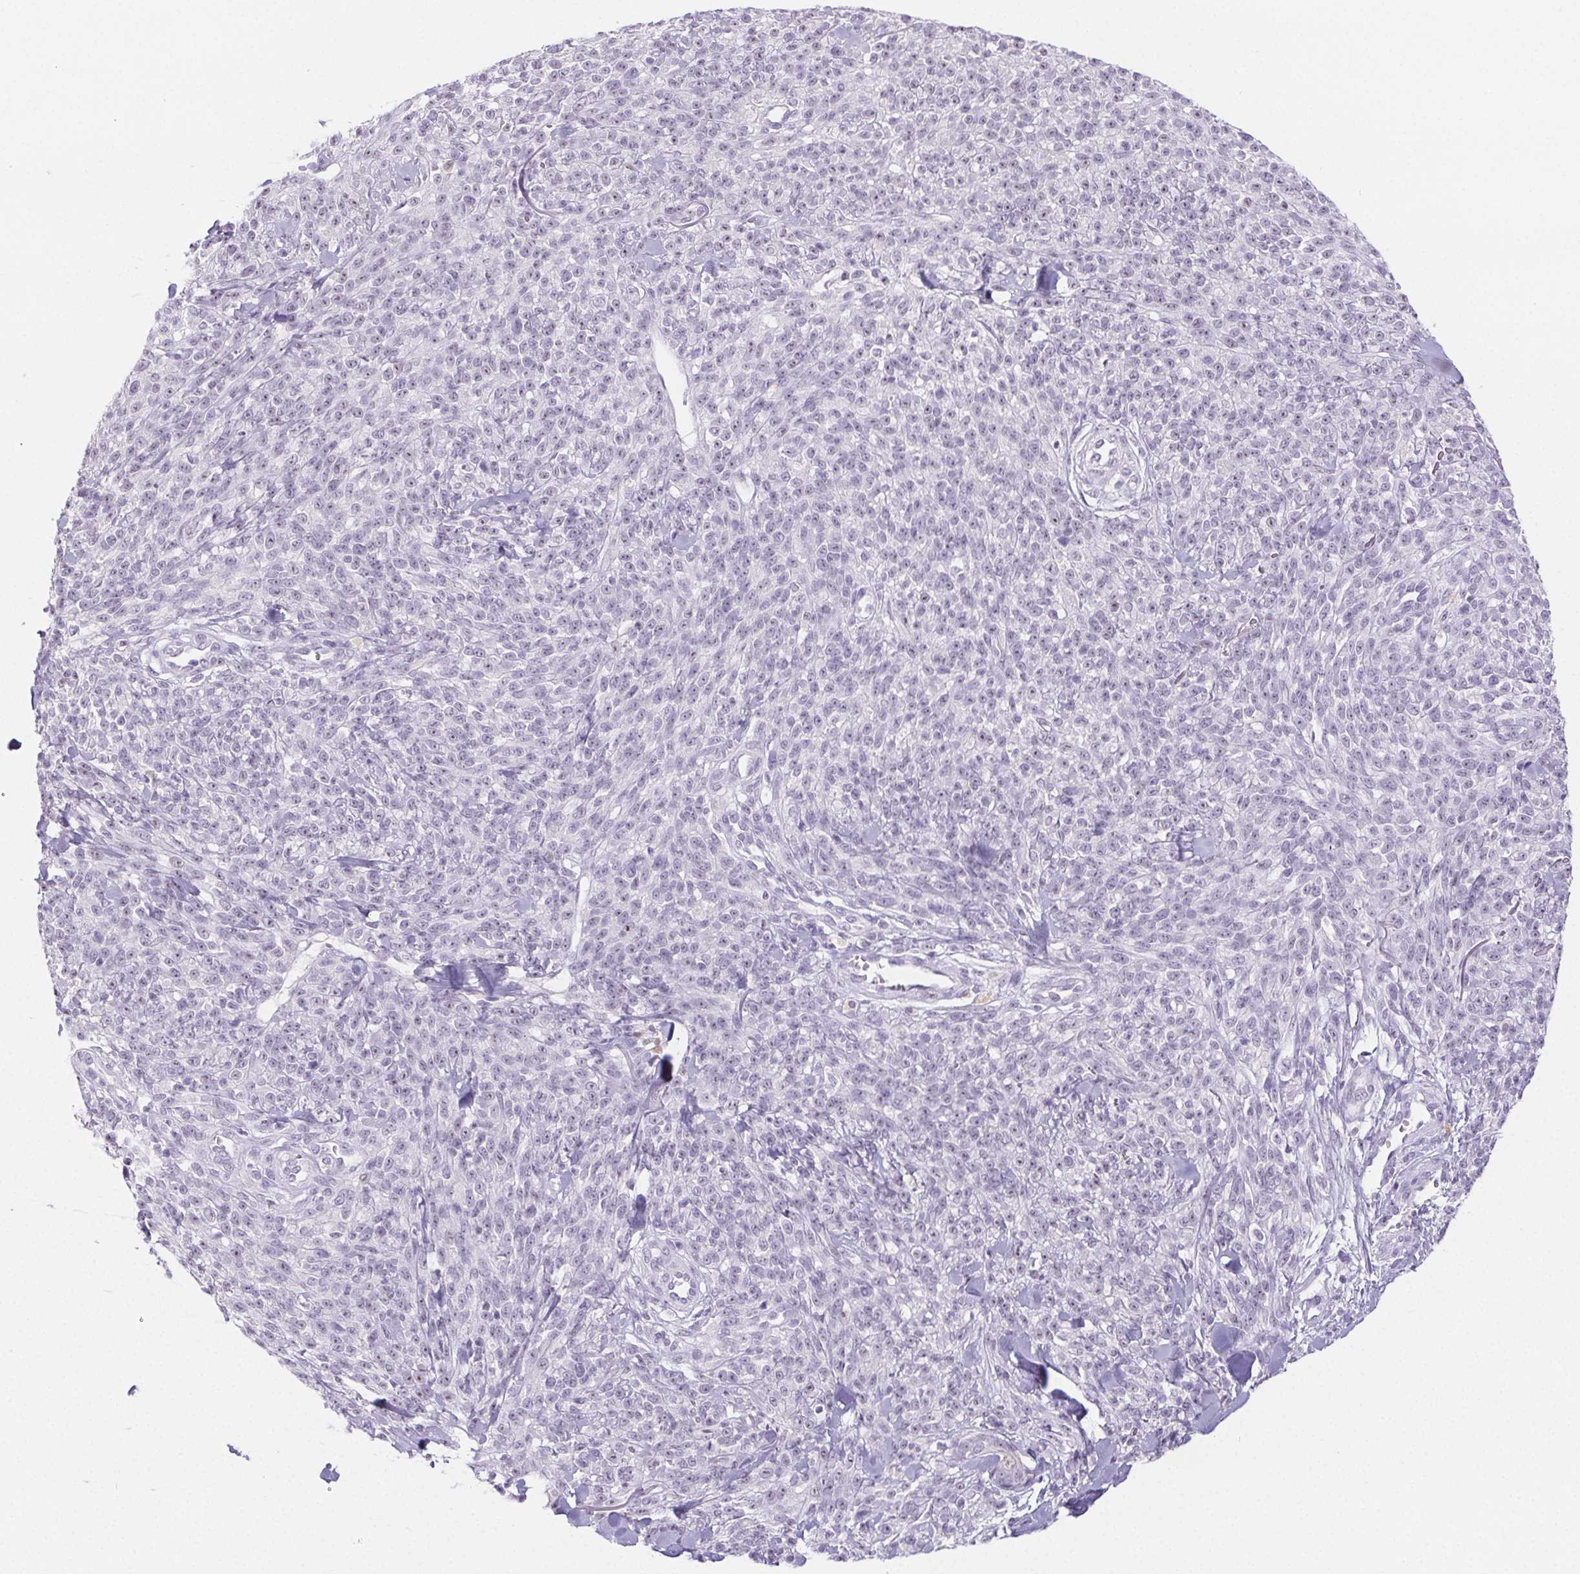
{"staining": {"intensity": "negative", "quantity": "none", "location": "none"}, "tissue": "melanoma", "cell_type": "Tumor cells", "image_type": "cancer", "snomed": [{"axis": "morphology", "description": "Malignant melanoma, NOS"}, {"axis": "topography", "description": "Skin"}, {"axis": "topography", "description": "Skin of trunk"}], "caption": "Immunohistochemical staining of human malignant melanoma exhibits no significant staining in tumor cells.", "gene": "ST8SIA3", "patient": {"sex": "male", "age": 74}}